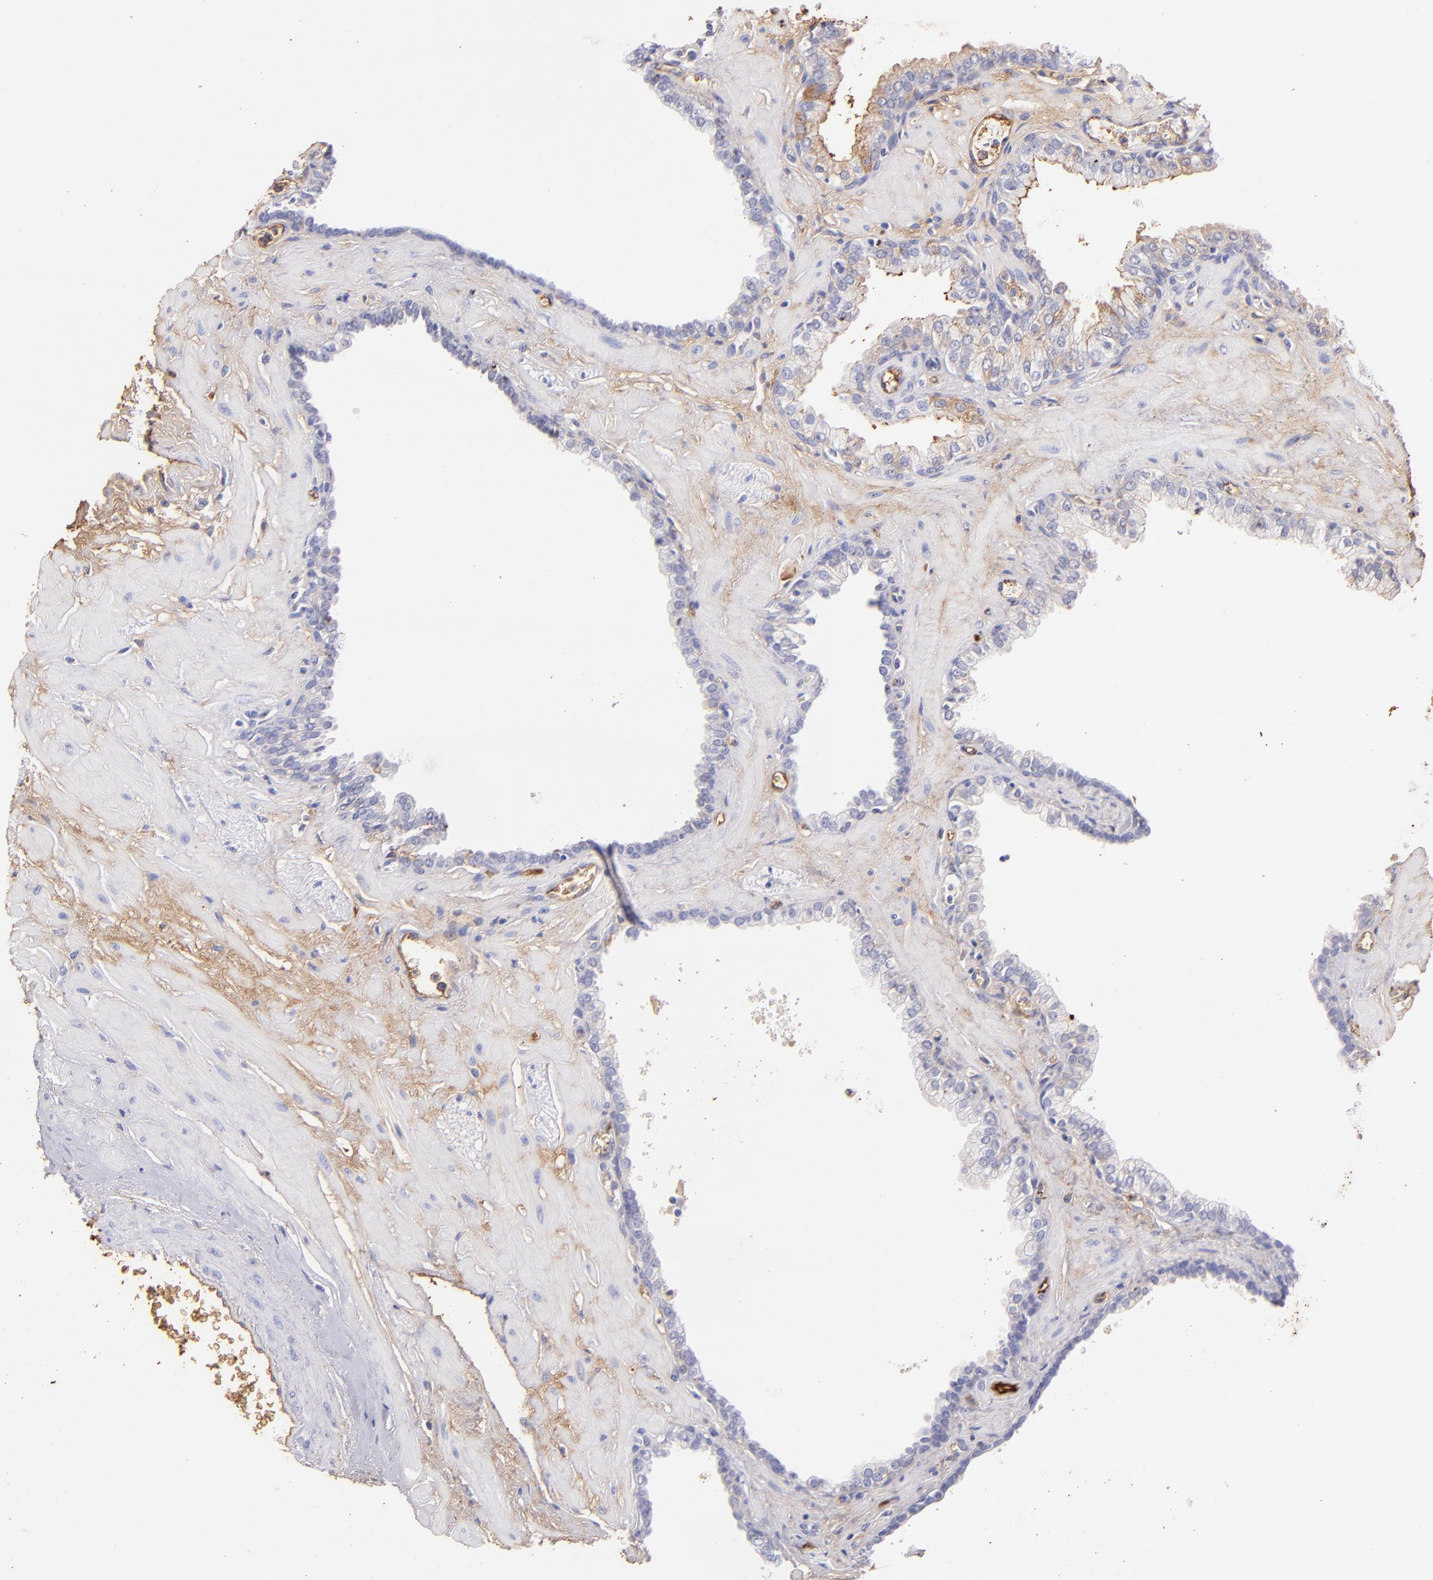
{"staining": {"intensity": "moderate", "quantity": "<25%", "location": "cytoplasmic/membranous"}, "tissue": "prostate", "cell_type": "Glandular cells", "image_type": "normal", "snomed": [{"axis": "morphology", "description": "Normal tissue, NOS"}, {"axis": "topography", "description": "Prostate"}], "caption": "IHC photomicrograph of unremarkable human prostate stained for a protein (brown), which displays low levels of moderate cytoplasmic/membranous staining in approximately <25% of glandular cells.", "gene": "FGB", "patient": {"sex": "male", "age": 60}}